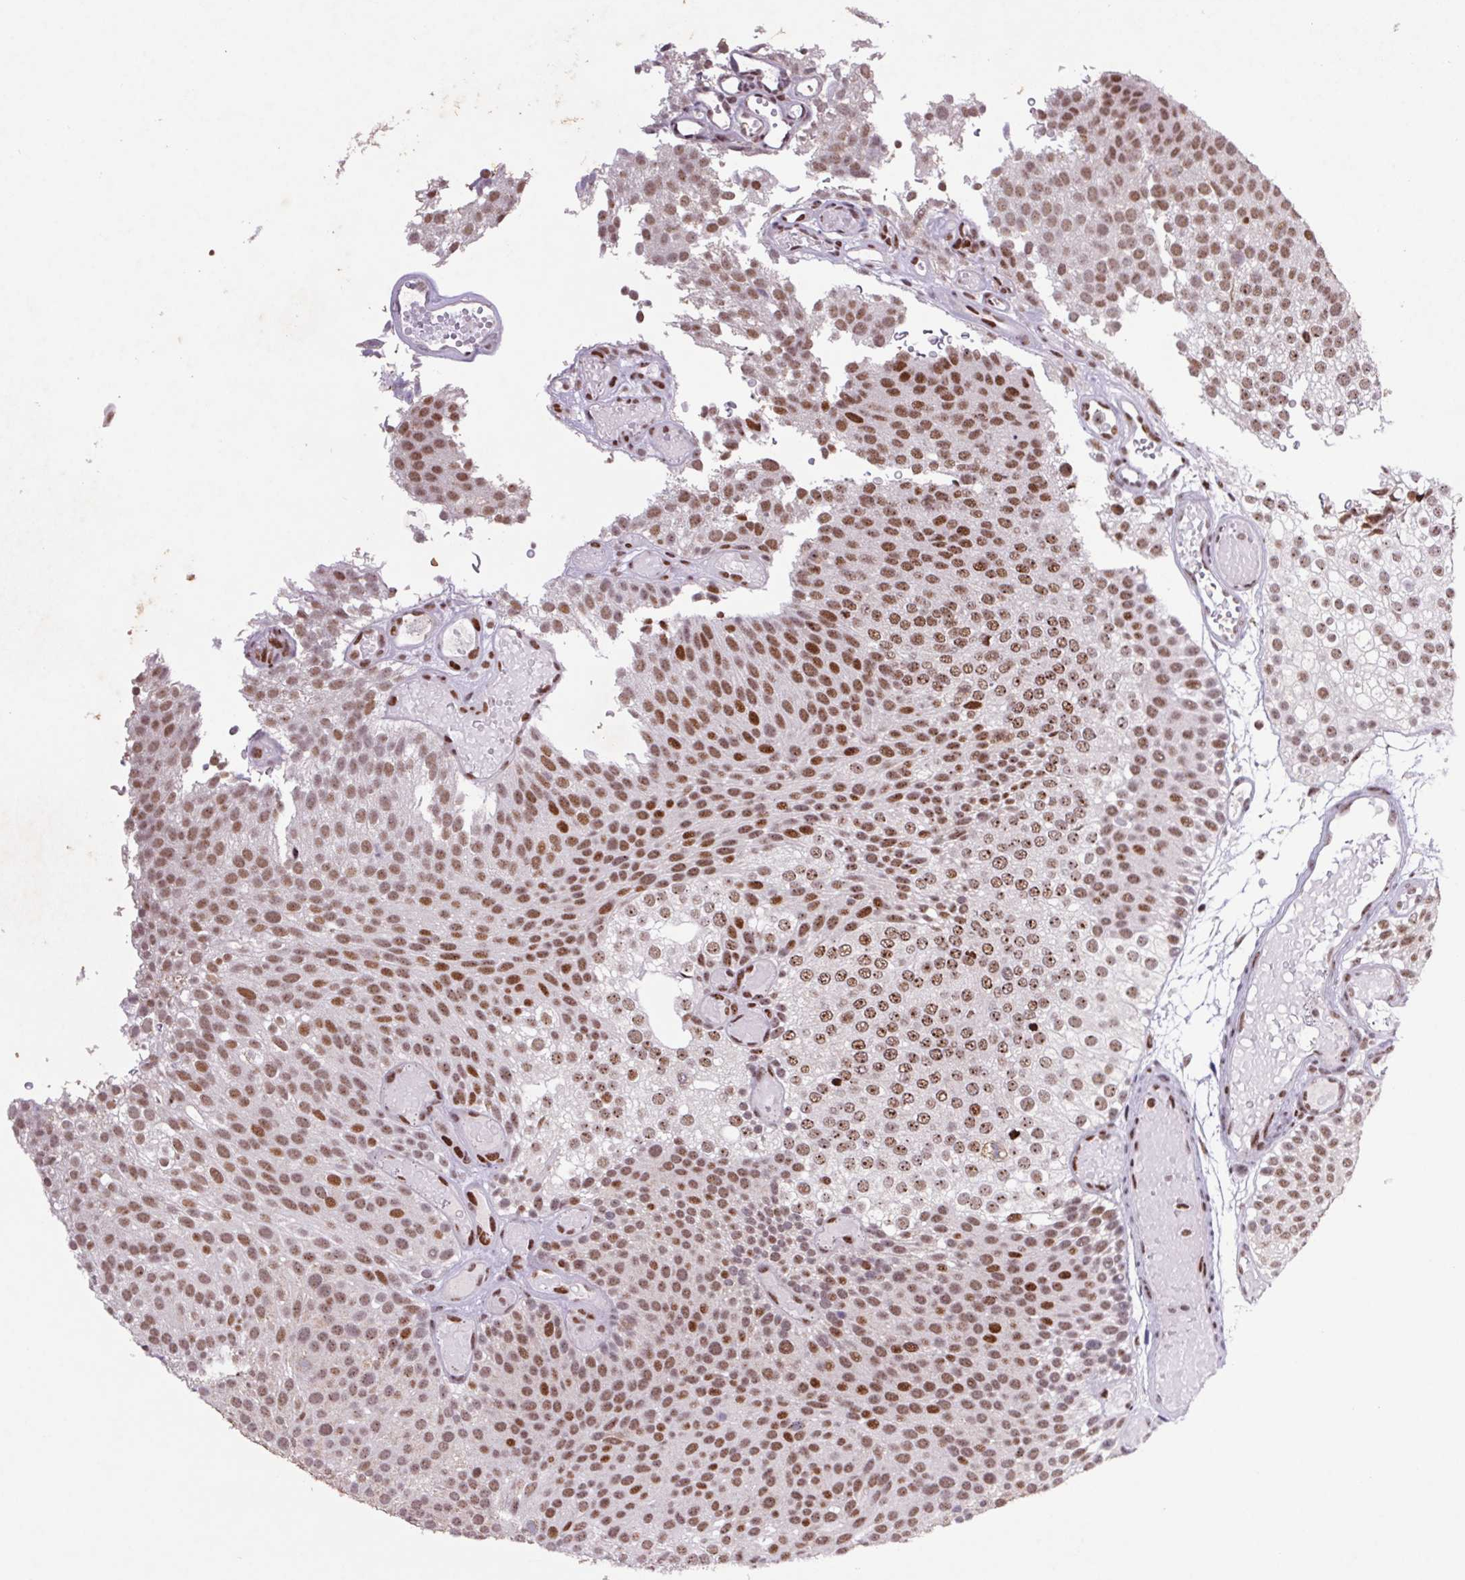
{"staining": {"intensity": "moderate", "quantity": ">75%", "location": "nuclear"}, "tissue": "urothelial cancer", "cell_type": "Tumor cells", "image_type": "cancer", "snomed": [{"axis": "morphology", "description": "Urothelial carcinoma, Low grade"}, {"axis": "topography", "description": "Urinary bladder"}], "caption": "Immunohistochemistry staining of urothelial cancer, which displays medium levels of moderate nuclear expression in about >75% of tumor cells indicating moderate nuclear protein positivity. The staining was performed using DAB (3,3'-diaminobenzidine) (brown) for protein detection and nuclei were counterstained in hematoxylin (blue).", "gene": "LDLRAD4", "patient": {"sex": "male", "age": 78}}